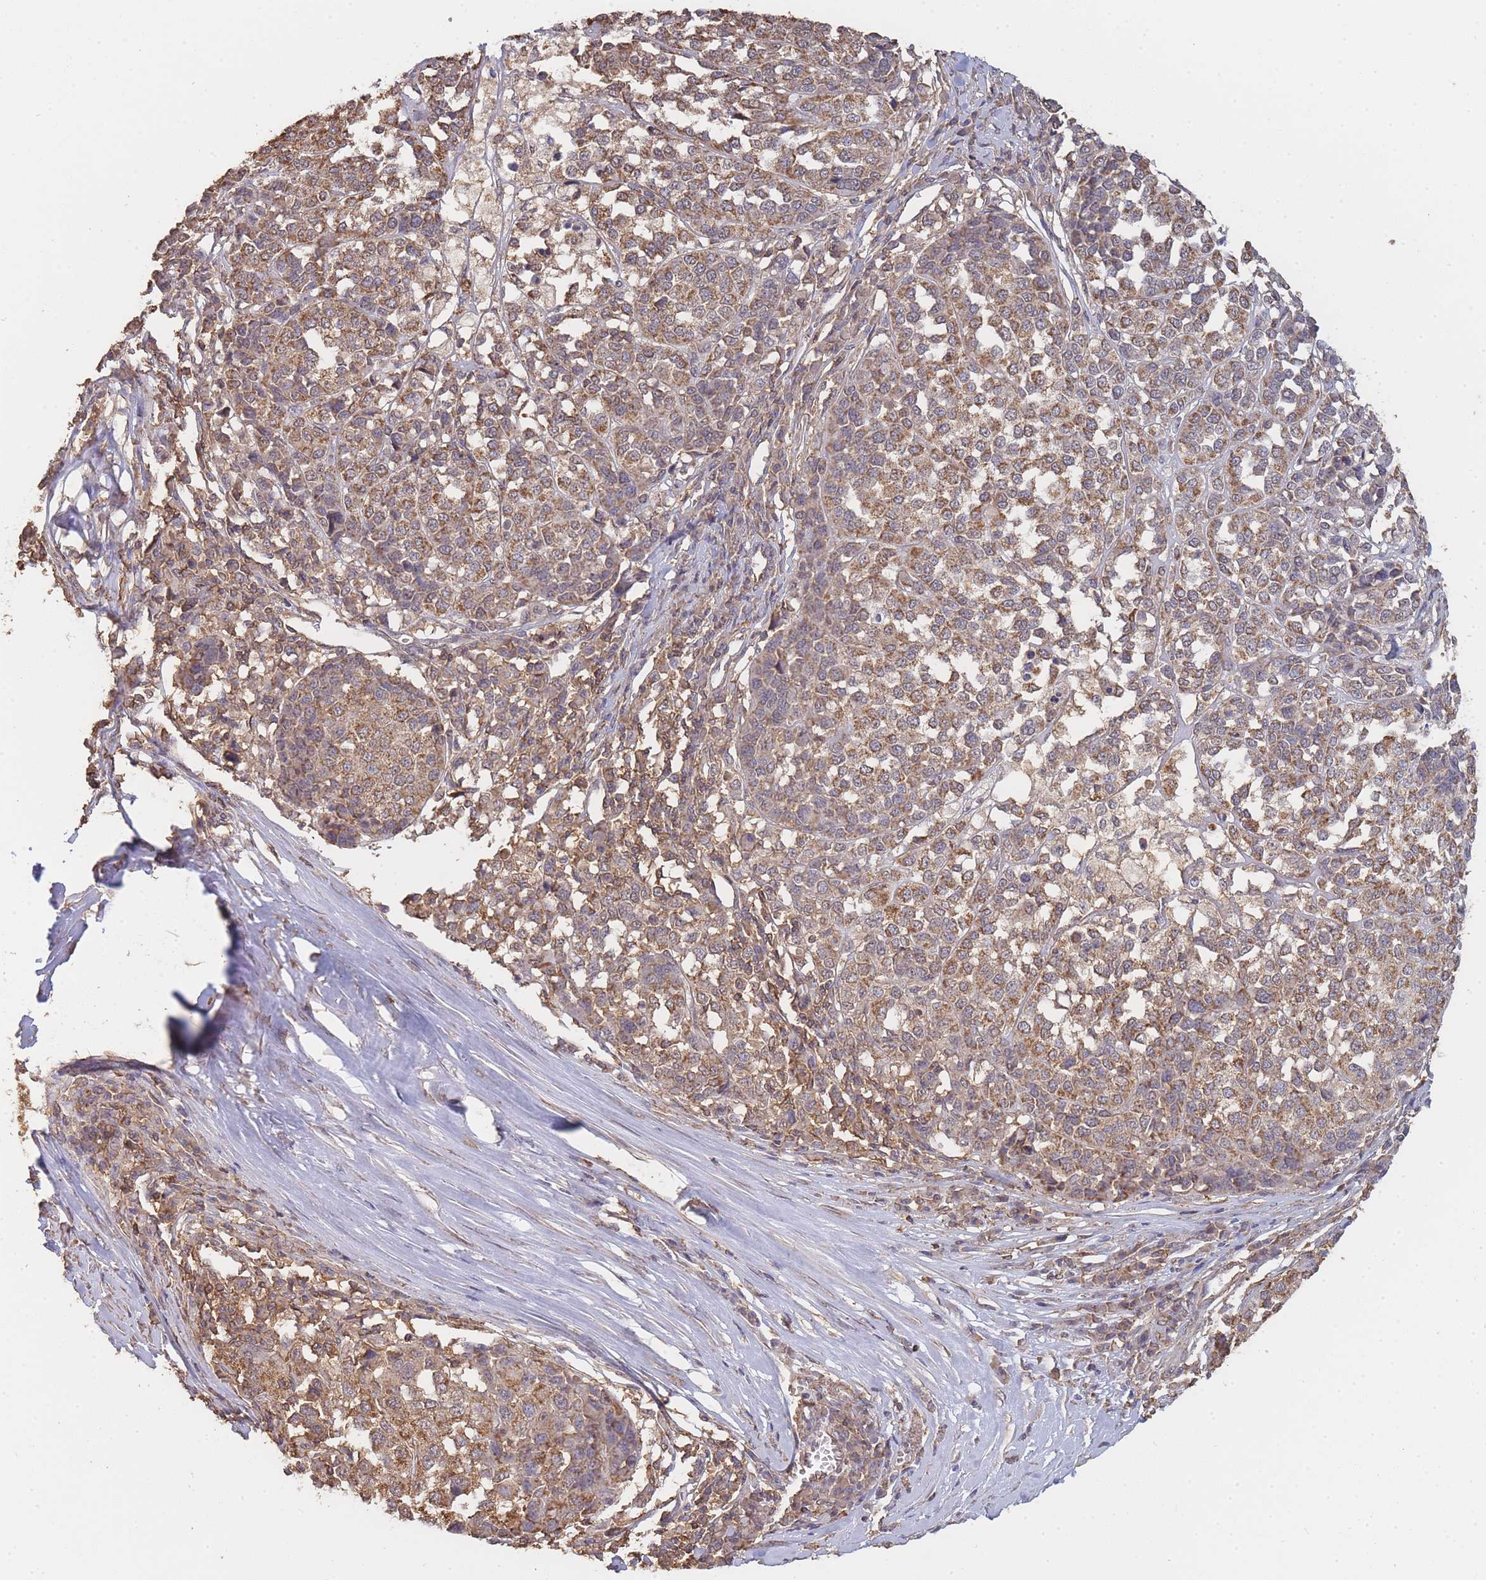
{"staining": {"intensity": "moderate", "quantity": ">75%", "location": "cytoplasmic/membranous"}, "tissue": "melanoma", "cell_type": "Tumor cells", "image_type": "cancer", "snomed": [{"axis": "morphology", "description": "Malignant melanoma, Metastatic site"}, {"axis": "topography", "description": "Lymph node"}], "caption": "The image reveals immunohistochemical staining of malignant melanoma (metastatic site). There is moderate cytoplasmic/membranous staining is identified in approximately >75% of tumor cells. (DAB (3,3'-diaminobenzidine) IHC, brown staining for protein, blue staining for nuclei).", "gene": "METRN", "patient": {"sex": "male", "age": 44}}